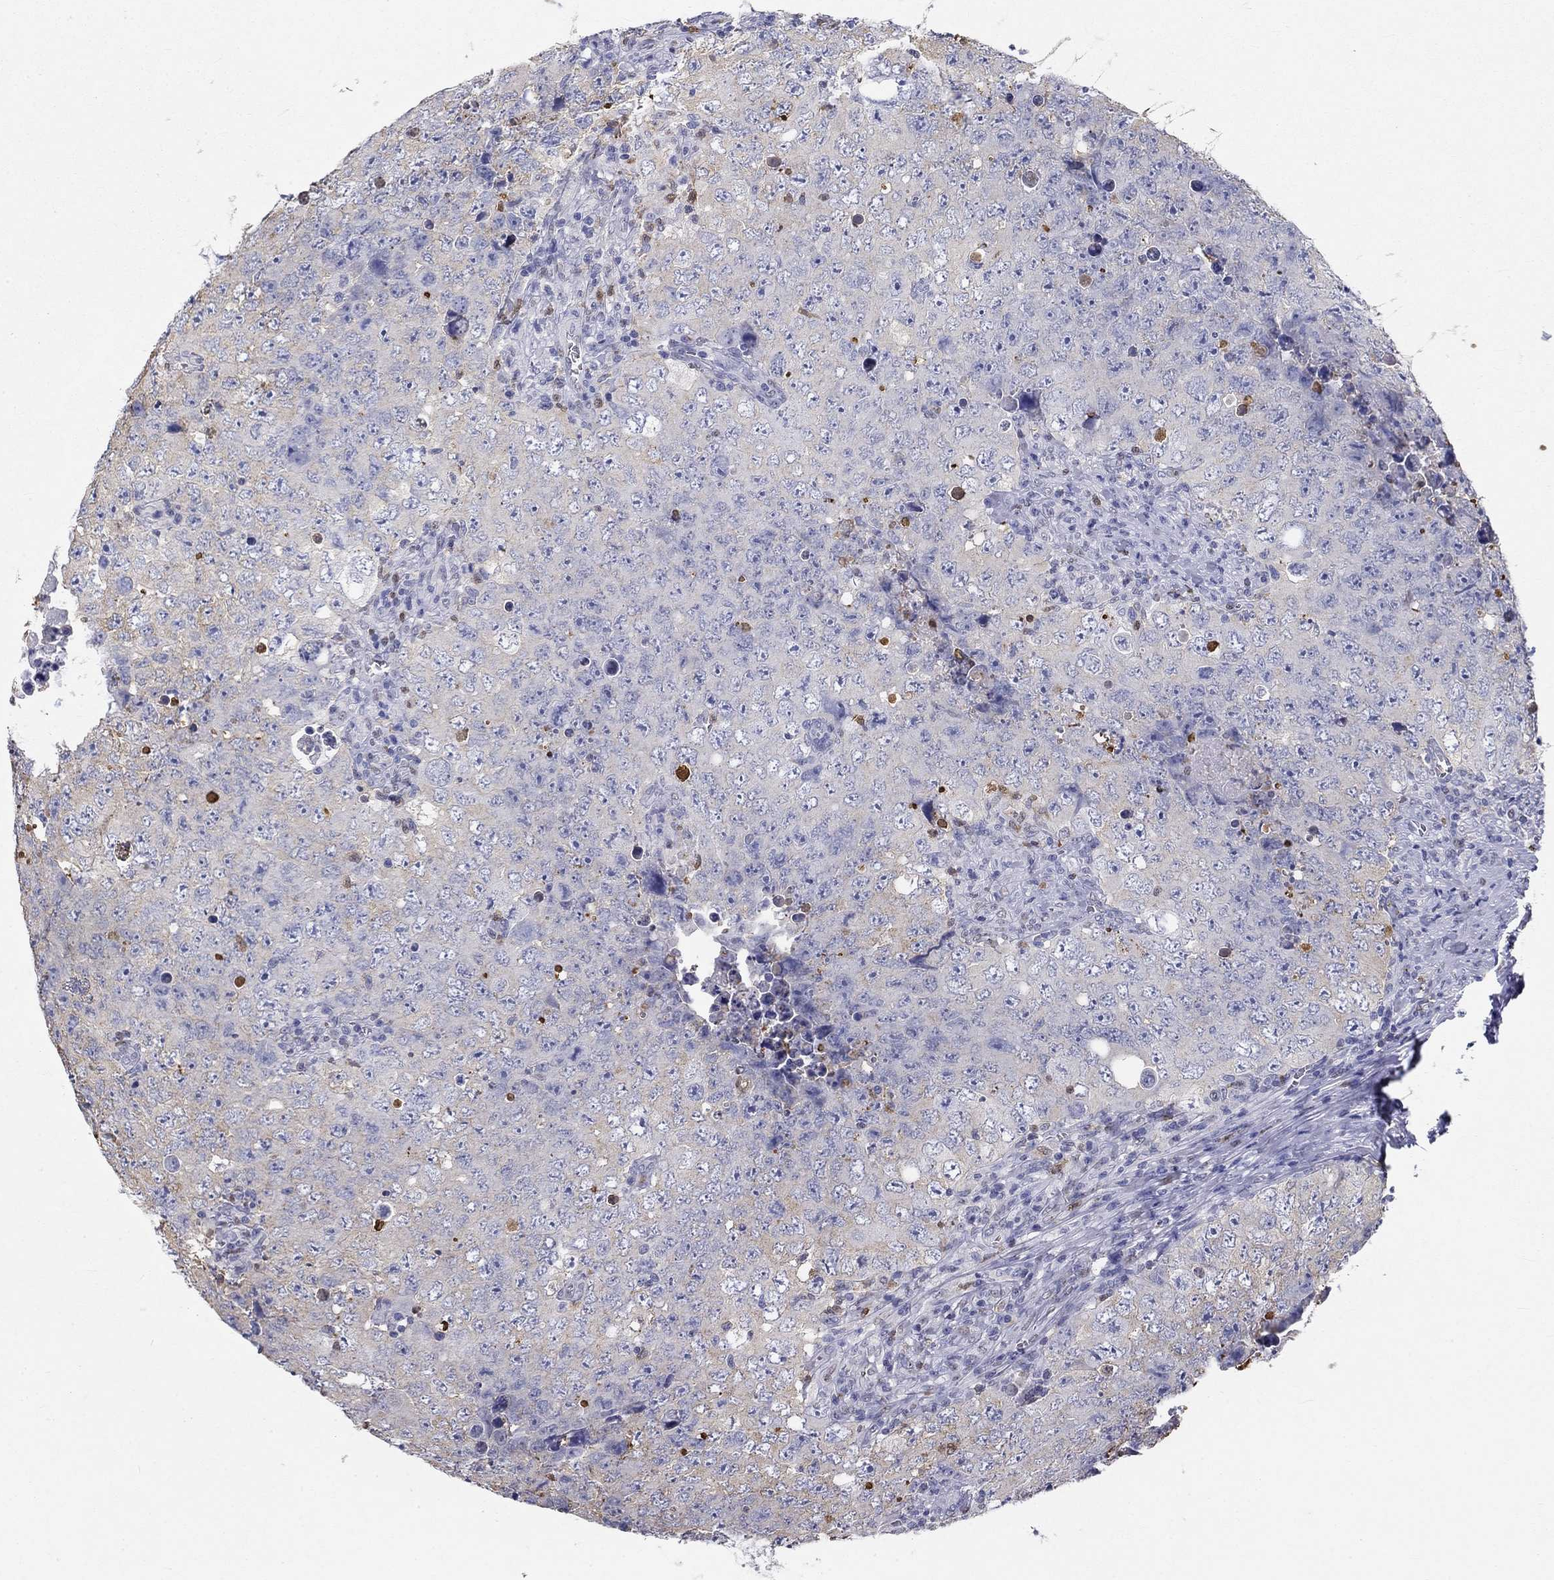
{"staining": {"intensity": "negative", "quantity": "none", "location": "none"}, "tissue": "testis cancer", "cell_type": "Tumor cells", "image_type": "cancer", "snomed": [{"axis": "morphology", "description": "Seminoma, NOS"}, {"axis": "topography", "description": "Testis"}], "caption": "Image shows no significant protein expression in tumor cells of testis cancer.", "gene": "IGSF8", "patient": {"sex": "male", "age": 34}}